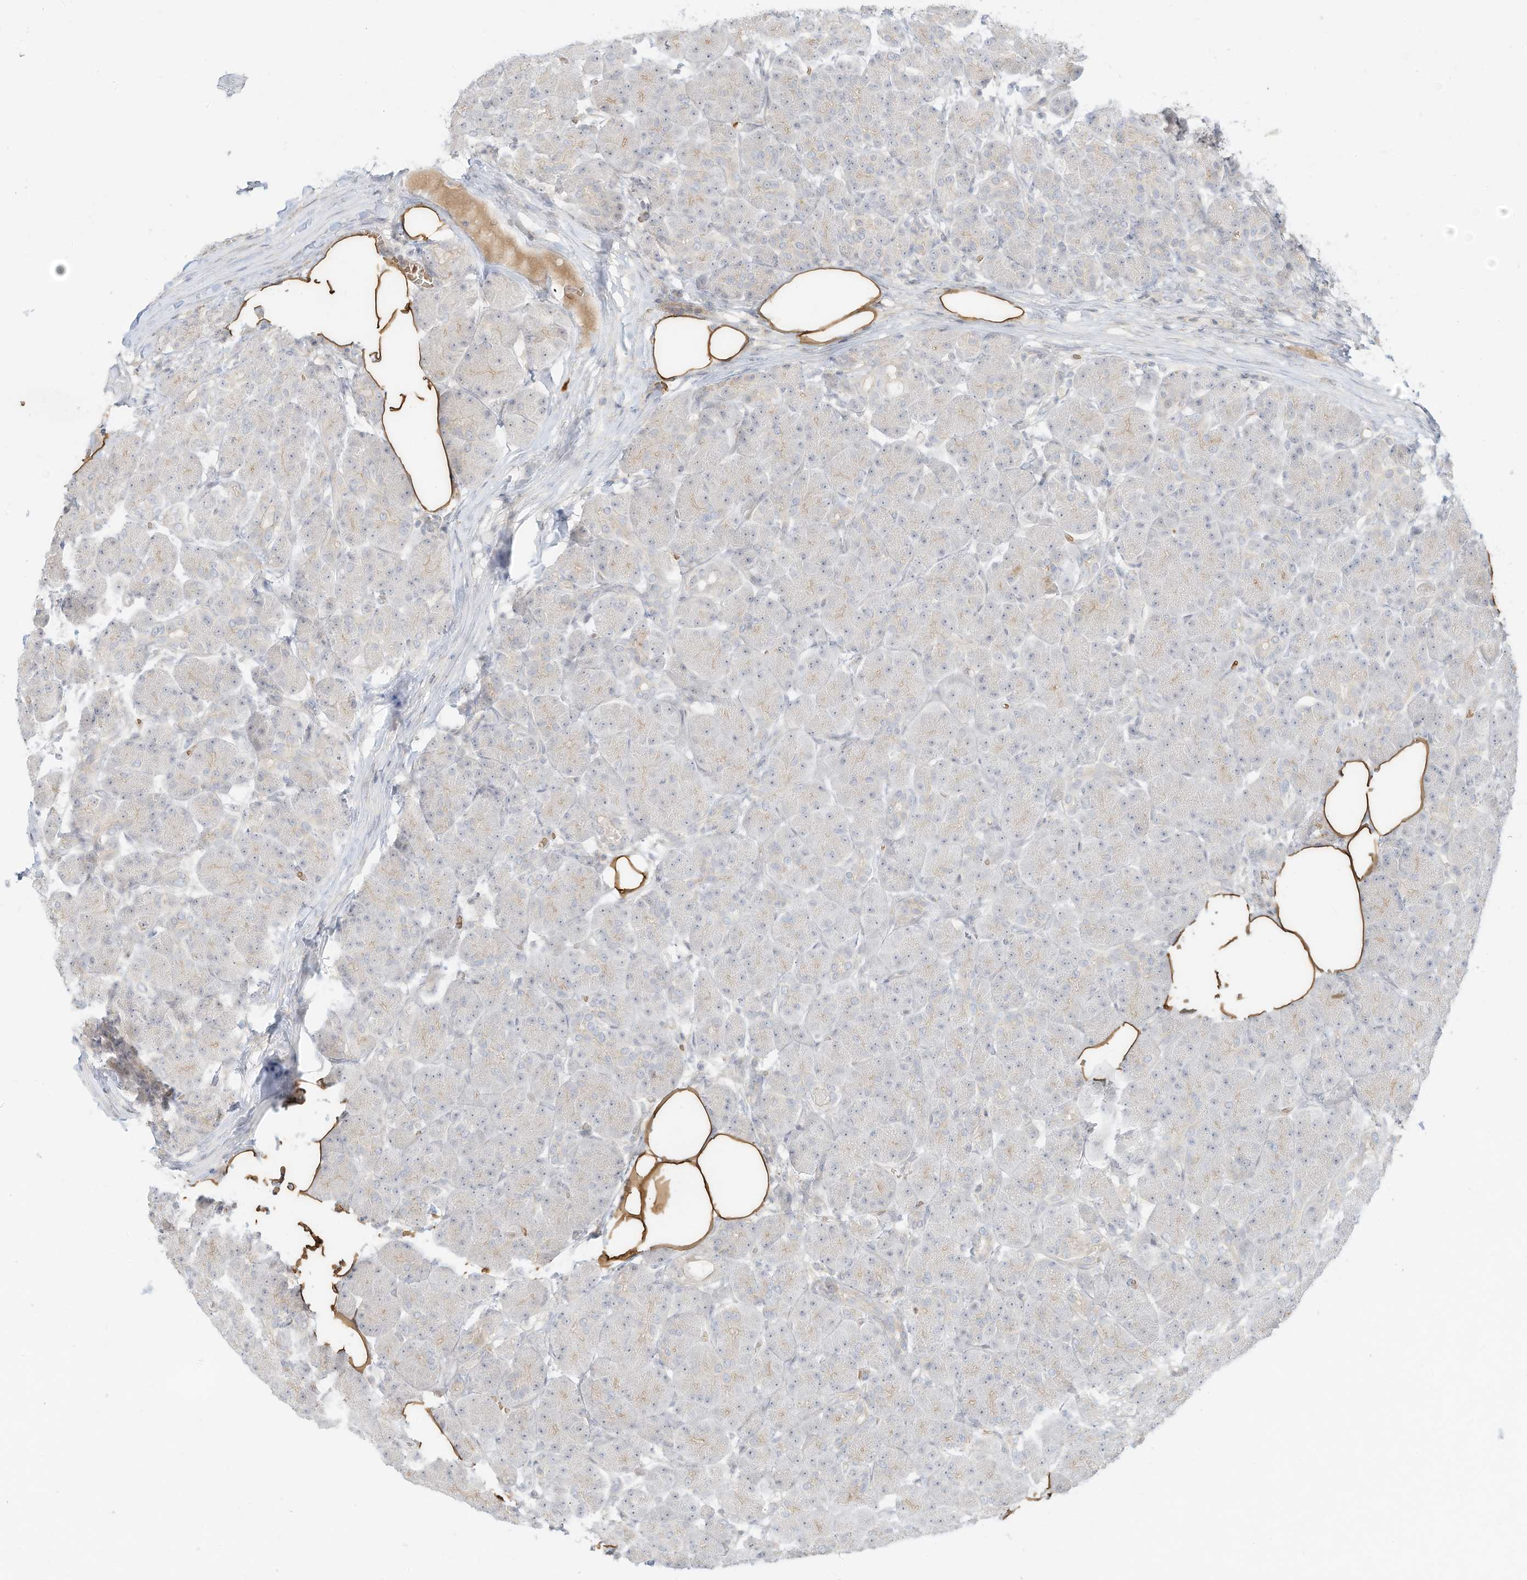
{"staining": {"intensity": "weak", "quantity": "<25%", "location": "cytoplasmic/membranous"}, "tissue": "pancreas", "cell_type": "Exocrine glandular cells", "image_type": "normal", "snomed": [{"axis": "morphology", "description": "Normal tissue, NOS"}, {"axis": "topography", "description": "Pancreas"}], "caption": "High power microscopy micrograph of an immunohistochemistry (IHC) histopathology image of normal pancreas, revealing no significant expression in exocrine glandular cells.", "gene": "OFD1", "patient": {"sex": "male", "age": 63}}